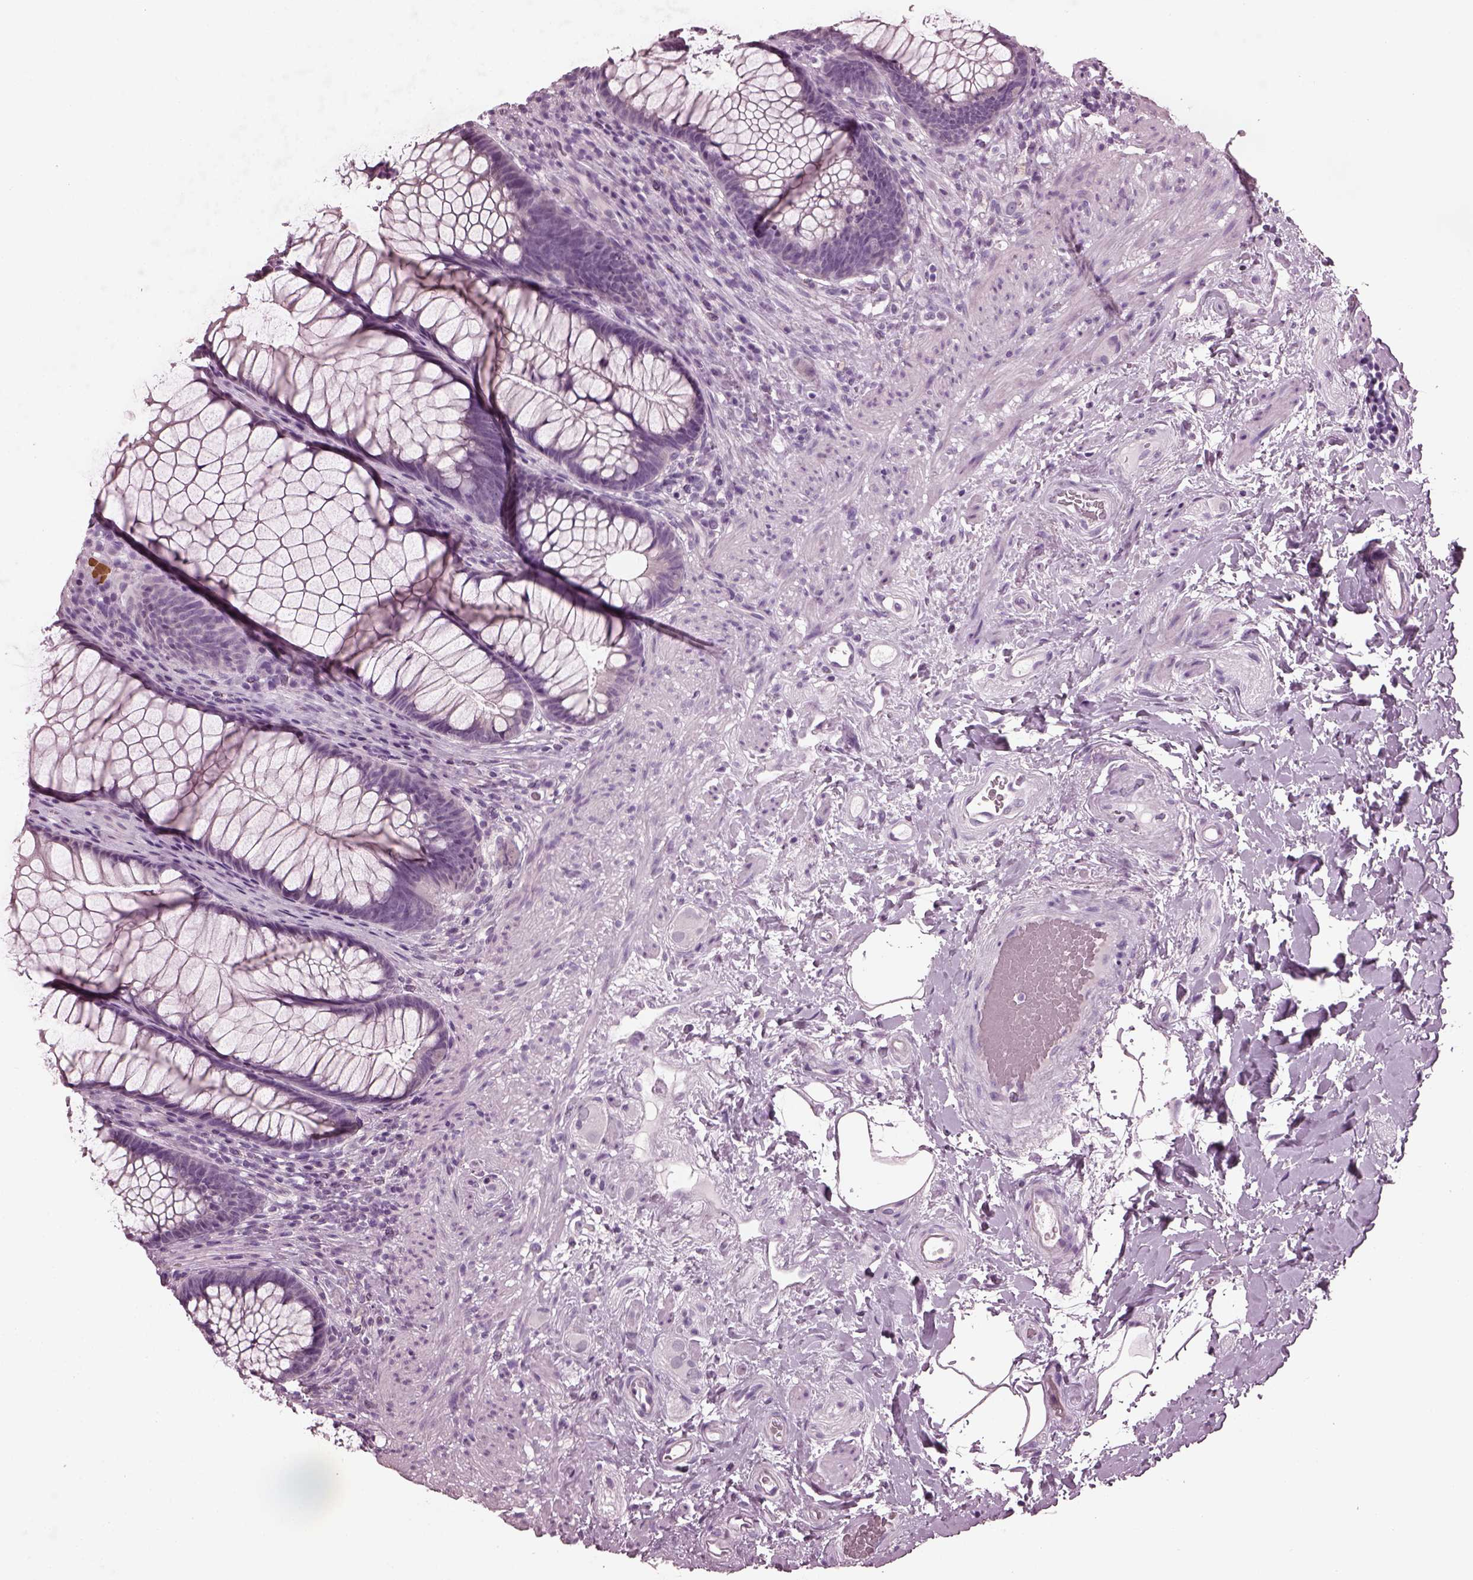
{"staining": {"intensity": "negative", "quantity": "none", "location": "none"}, "tissue": "rectum", "cell_type": "Glandular cells", "image_type": "normal", "snomed": [{"axis": "morphology", "description": "Normal tissue, NOS"}, {"axis": "topography", "description": "Smooth muscle"}, {"axis": "topography", "description": "Rectum"}], "caption": "IHC micrograph of normal rectum: rectum stained with DAB (3,3'-diaminobenzidine) shows no significant protein expression in glandular cells. Nuclei are stained in blue.", "gene": "SLC6A17", "patient": {"sex": "male", "age": 53}}